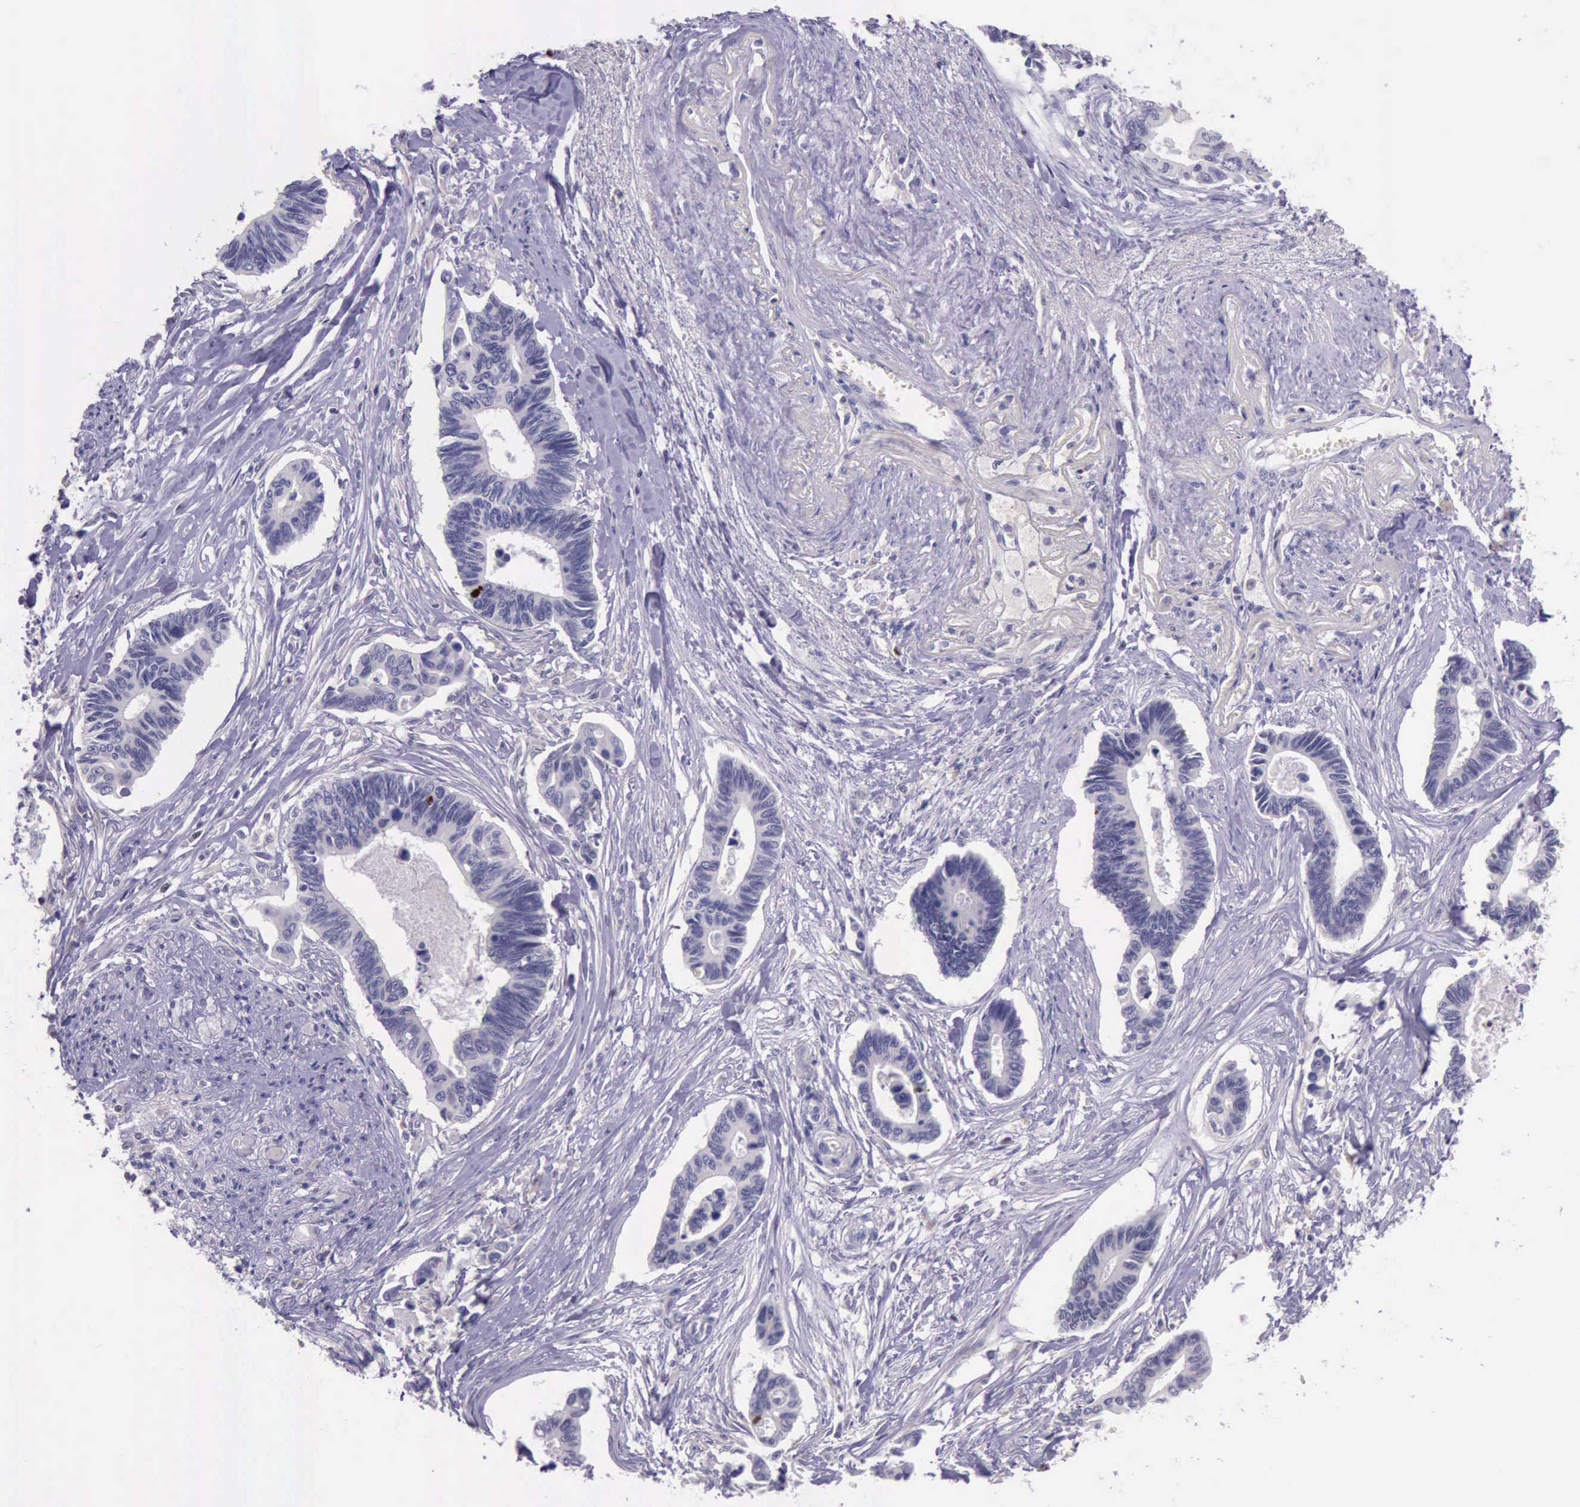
{"staining": {"intensity": "strong", "quantity": "<25%", "location": "nuclear"}, "tissue": "pancreatic cancer", "cell_type": "Tumor cells", "image_type": "cancer", "snomed": [{"axis": "morphology", "description": "Adenocarcinoma, NOS"}, {"axis": "topography", "description": "Pancreas"}], "caption": "This is an image of immunohistochemistry staining of pancreatic cancer (adenocarcinoma), which shows strong expression in the nuclear of tumor cells.", "gene": "PARP1", "patient": {"sex": "female", "age": 70}}